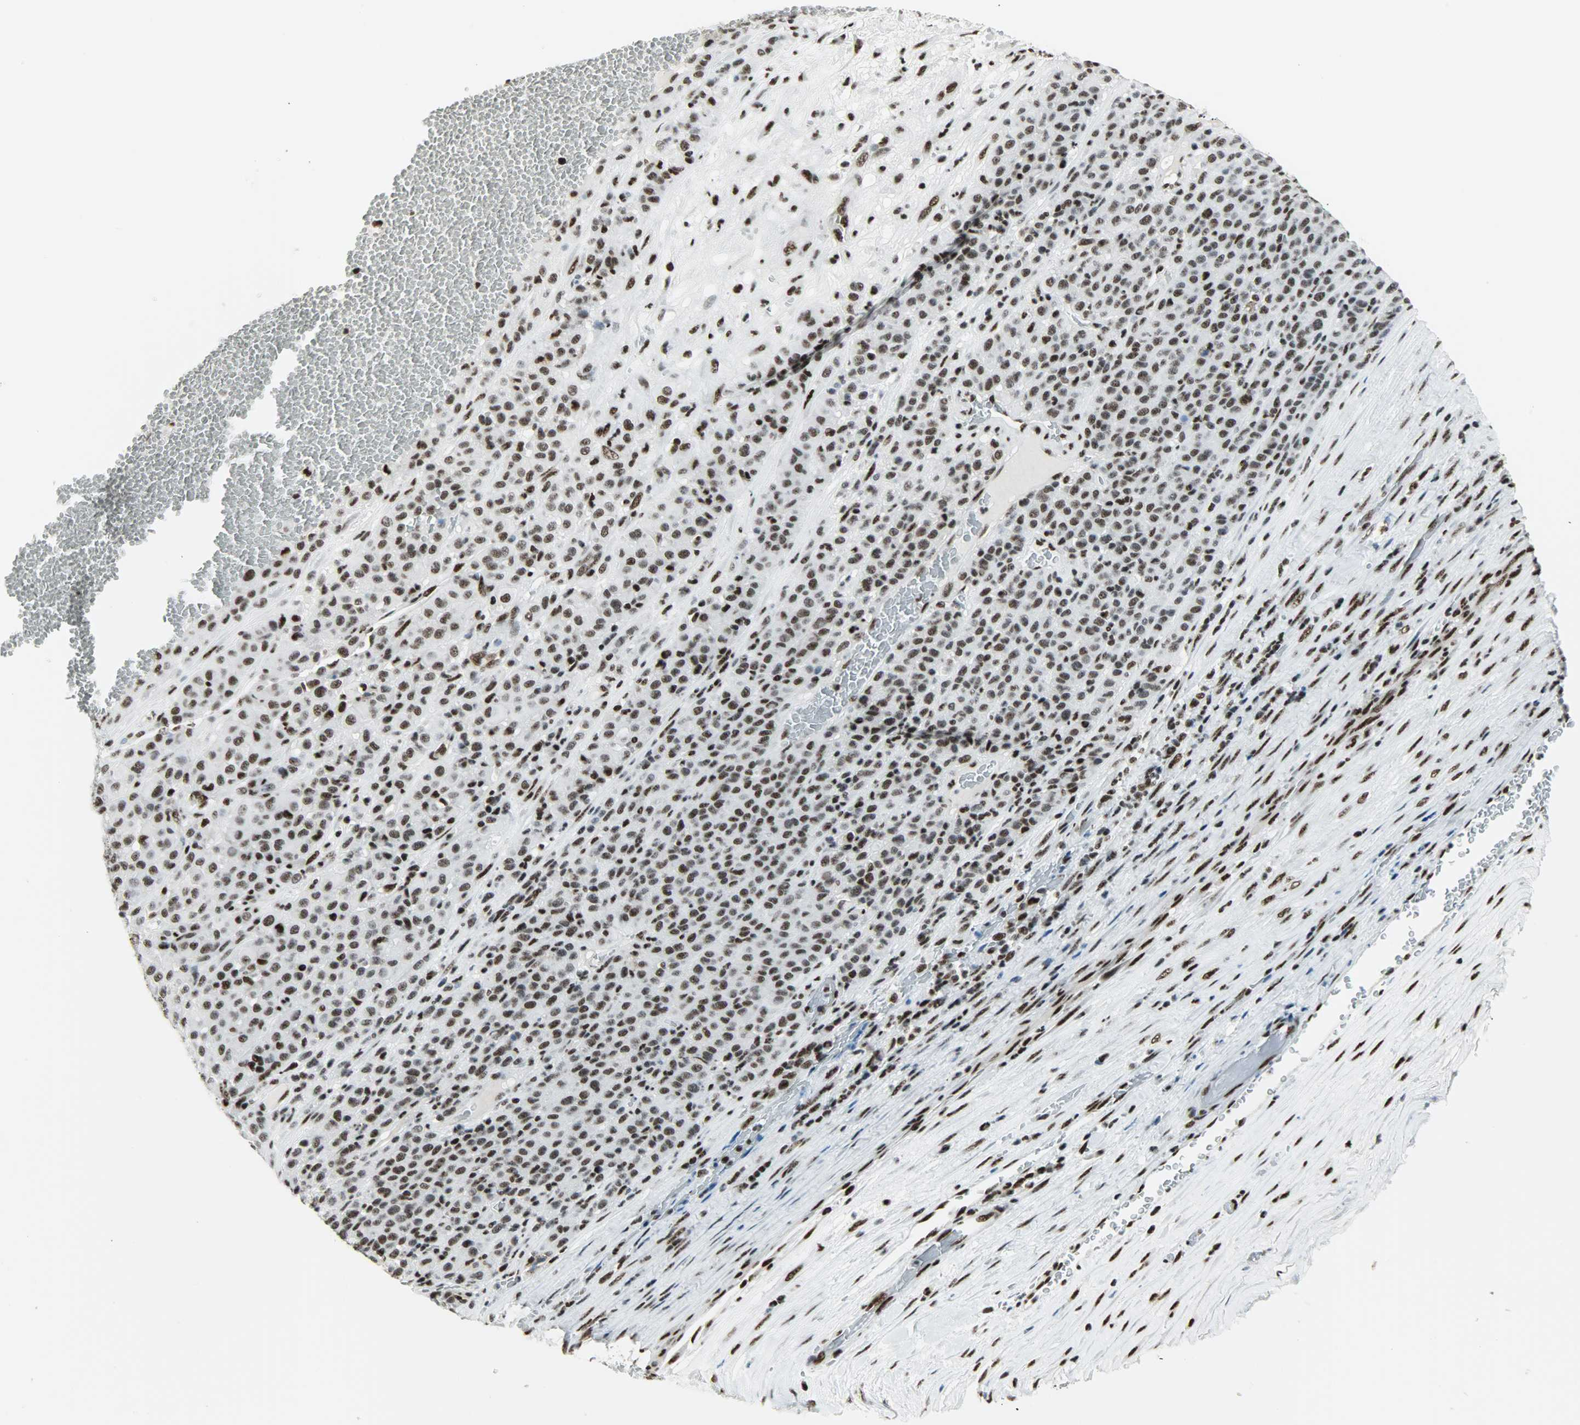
{"staining": {"intensity": "strong", "quantity": ">75%", "location": "nuclear"}, "tissue": "melanoma", "cell_type": "Tumor cells", "image_type": "cancer", "snomed": [{"axis": "morphology", "description": "Malignant melanoma, Metastatic site"}, {"axis": "topography", "description": "Pancreas"}], "caption": "Tumor cells reveal high levels of strong nuclear staining in approximately >75% of cells in human malignant melanoma (metastatic site).", "gene": "SNRPA", "patient": {"sex": "female", "age": 30}}